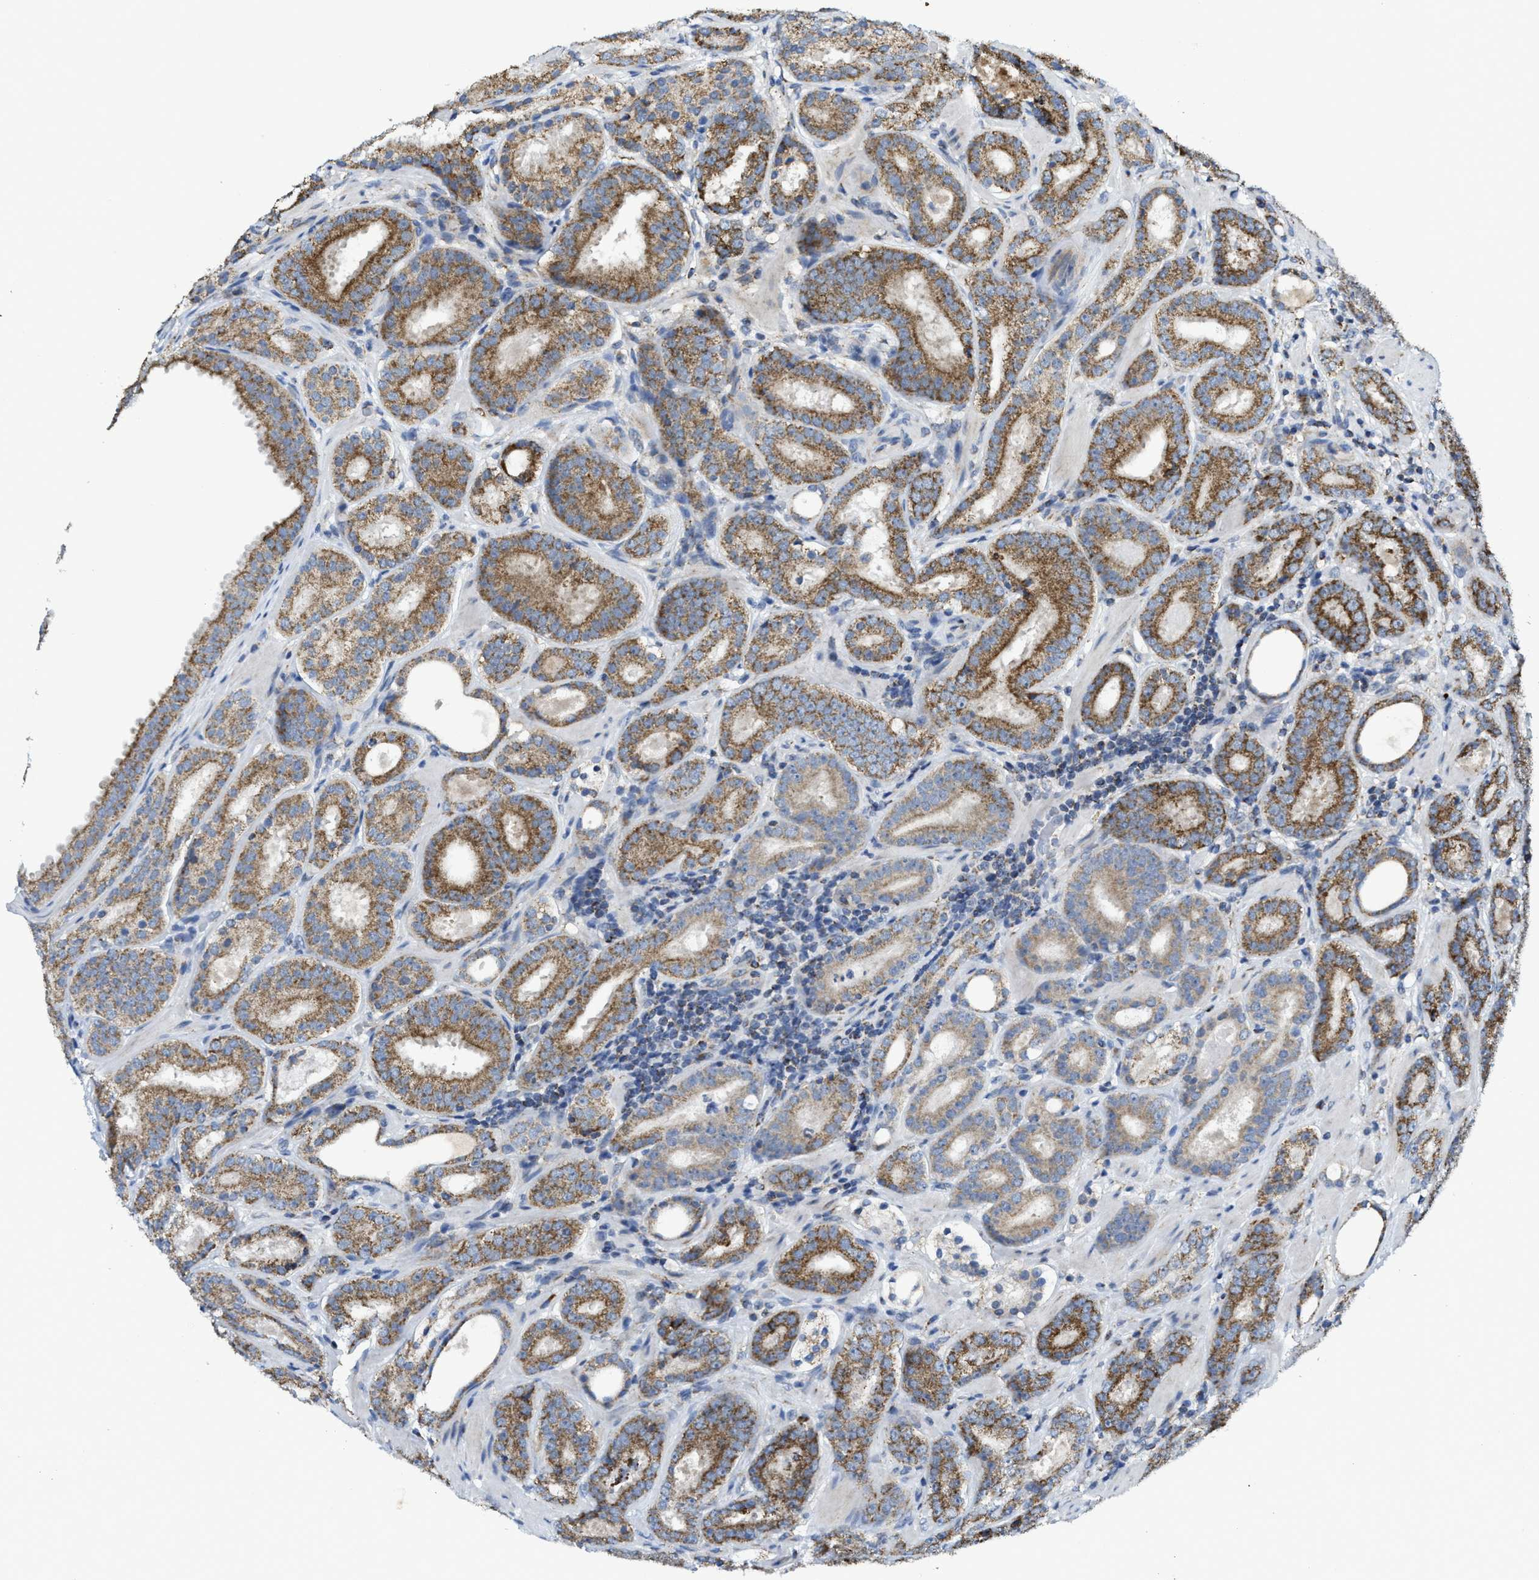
{"staining": {"intensity": "moderate", "quantity": ">75%", "location": "cytoplasmic/membranous"}, "tissue": "prostate cancer", "cell_type": "Tumor cells", "image_type": "cancer", "snomed": [{"axis": "morphology", "description": "Adenocarcinoma, Low grade"}, {"axis": "topography", "description": "Prostate"}], "caption": "About >75% of tumor cells in human low-grade adenocarcinoma (prostate) show moderate cytoplasmic/membranous protein expression as visualized by brown immunohistochemical staining.", "gene": "GATD3", "patient": {"sex": "male", "age": 69}}